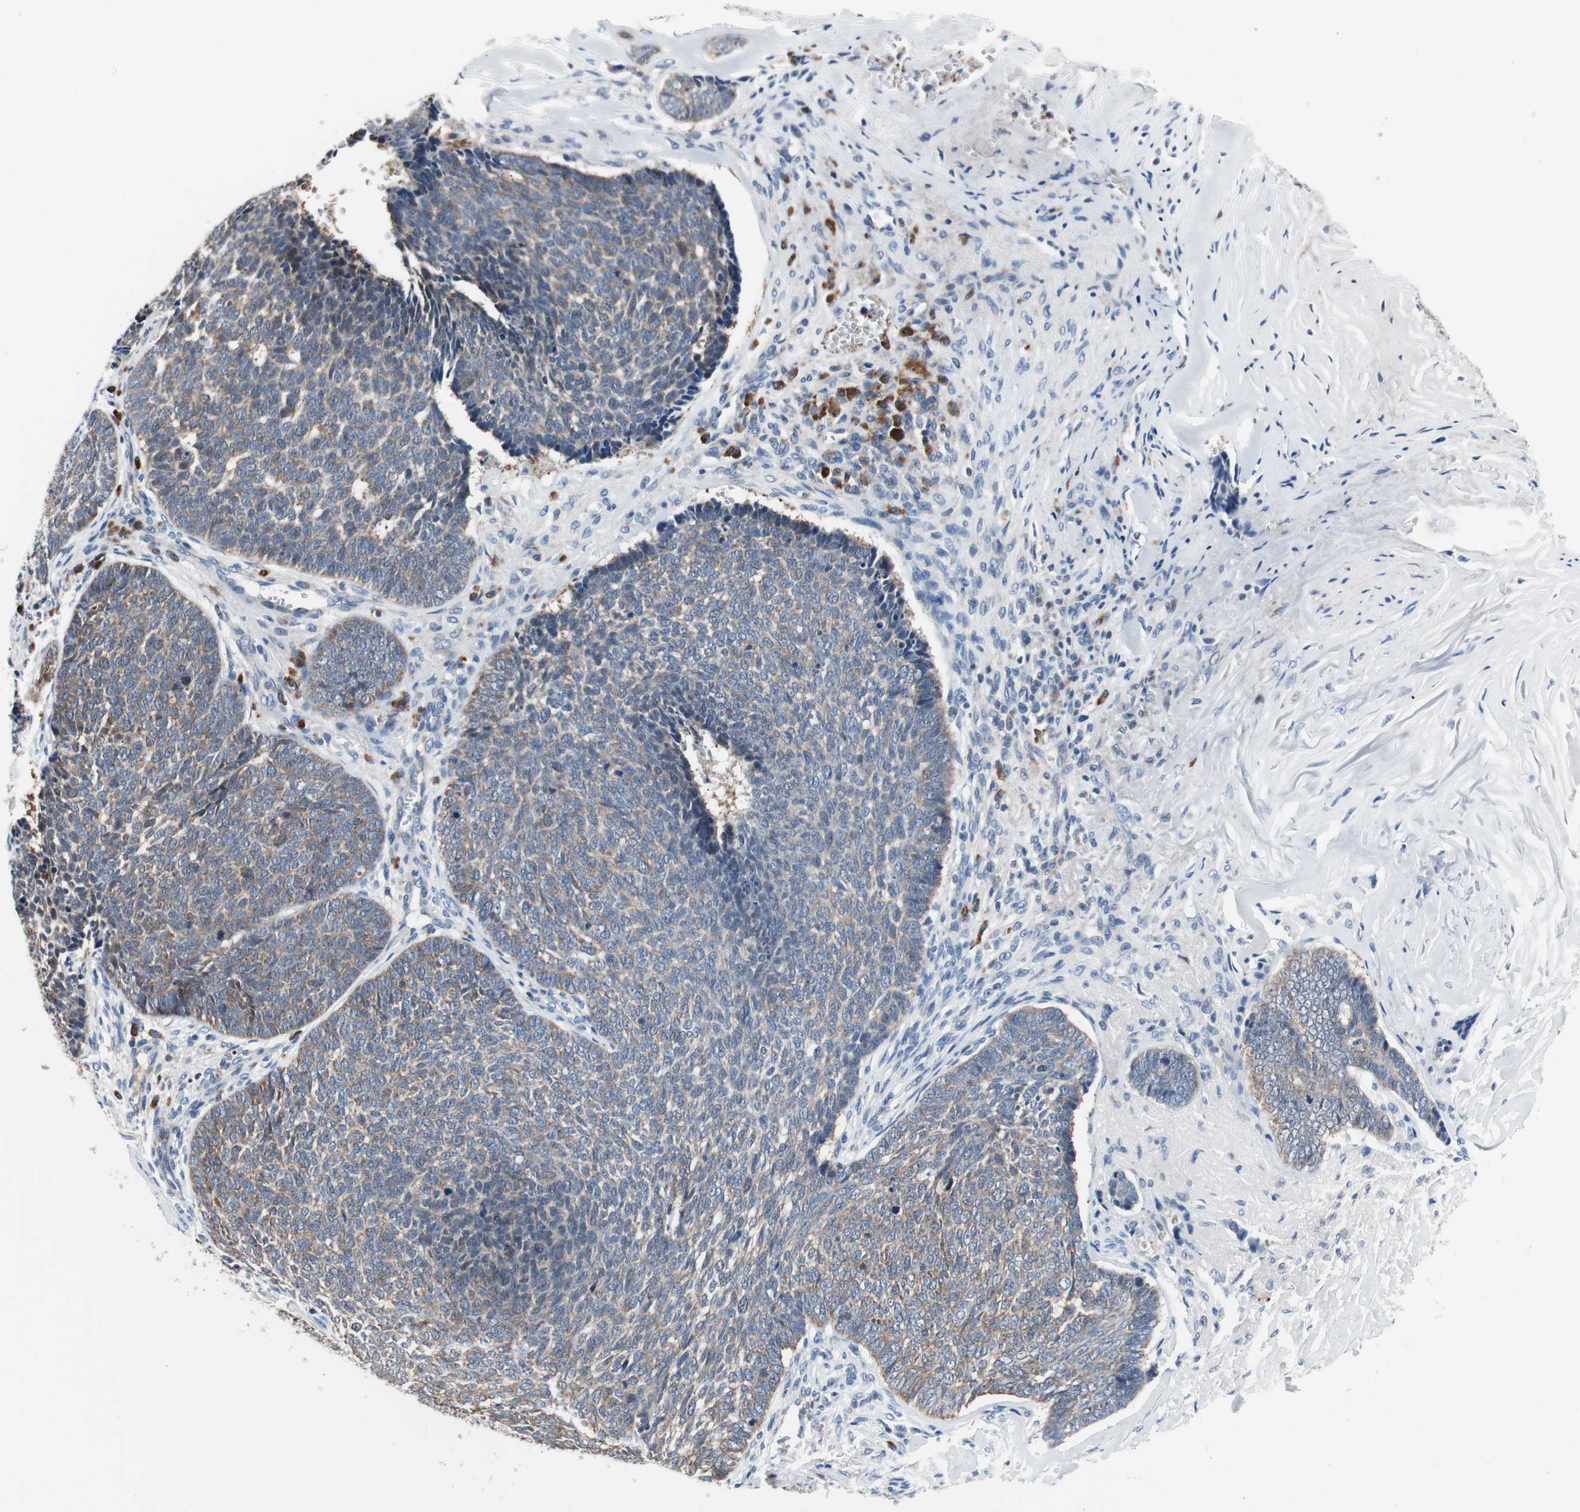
{"staining": {"intensity": "moderate", "quantity": ">75%", "location": "cytoplasmic/membranous"}, "tissue": "skin cancer", "cell_type": "Tumor cells", "image_type": "cancer", "snomed": [{"axis": "morphology", "description": "Basal cell carcinoma"}, {"axis": "topography", "description": "Skin"}], "caption": "Protein analysis of basal cell carcinoma (skin) tissue reveals moderate cytoplasmic/membranous expression in approximately >75% of tumor cells. The staining was performed using DAB to visualize the protein expression in brown, while the nuclei were stained in blue with hematoxylin (Magnification: 20x).", "gene": "PRDX2", "patient": {"sex": "male", "age": 84}}